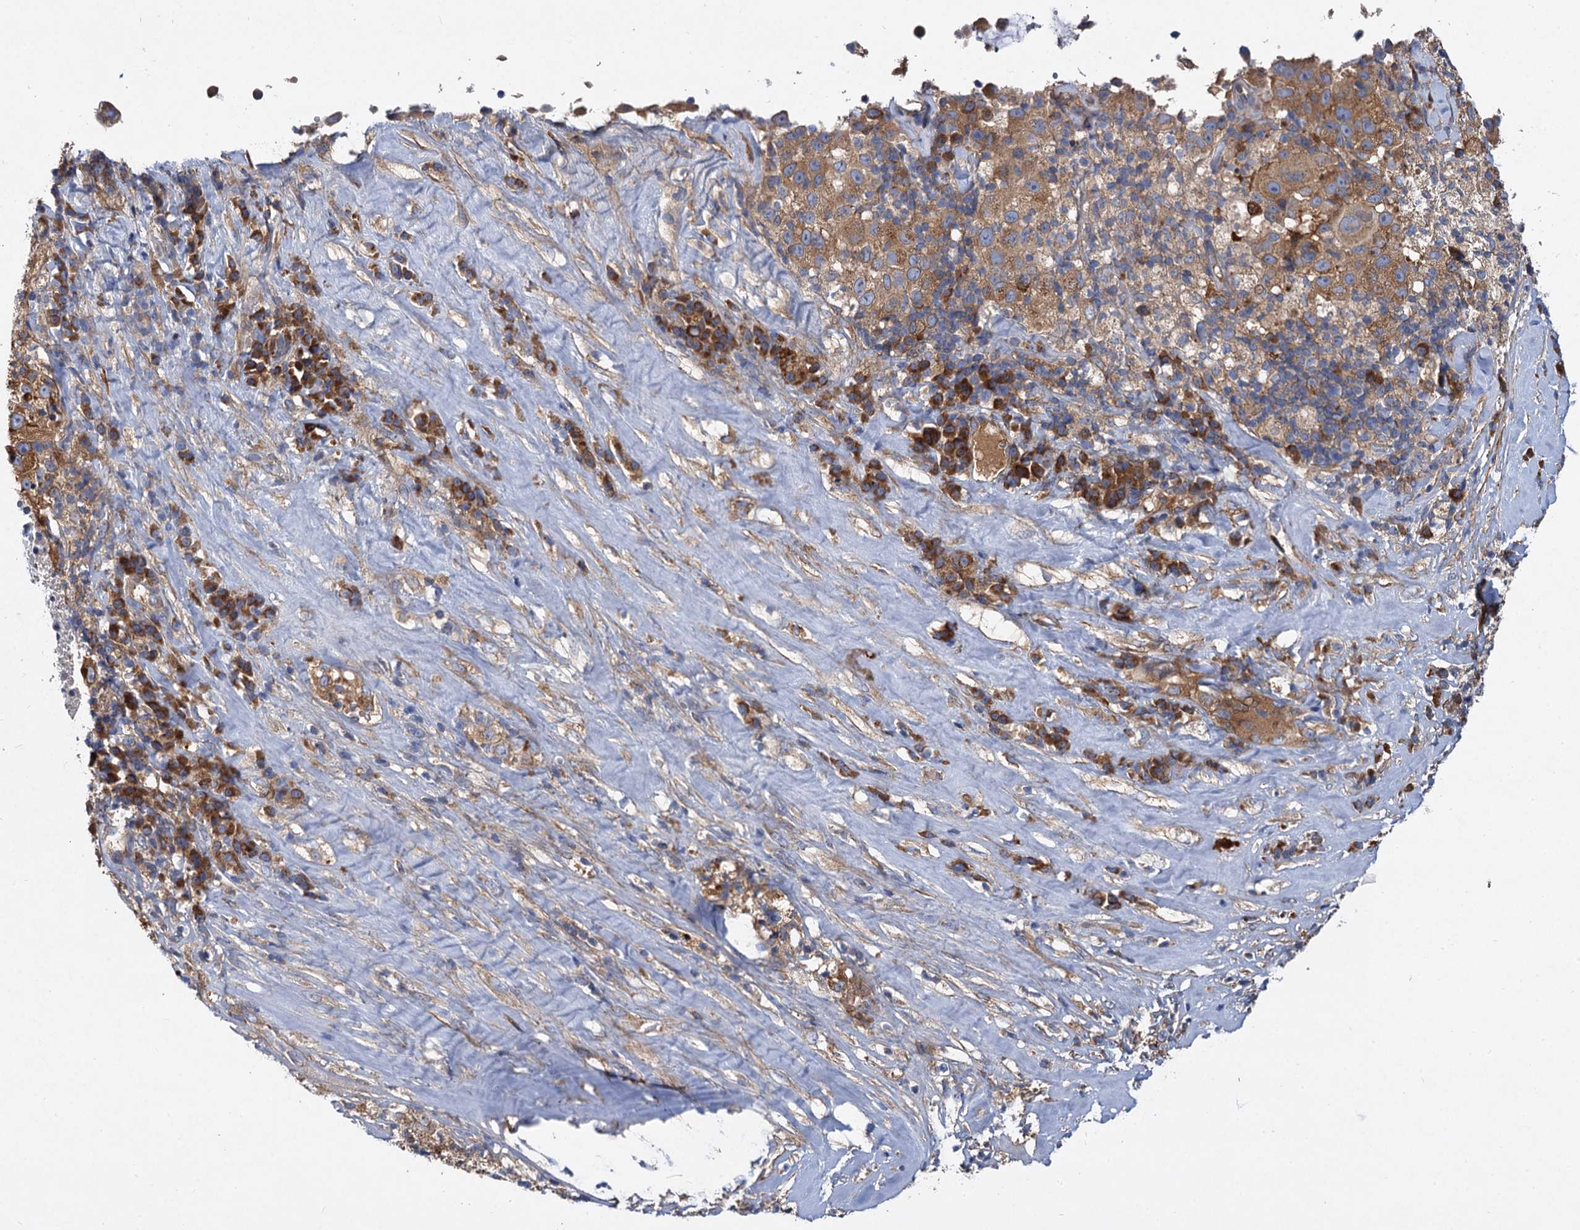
{"staining": {"intensity": "strong", "quantity": ">75%", "location": "cytoplasmic/membranous"}, "tissue": "melanoma", "cell_type": "Tumor cells", "image_type": "cancer", "snomed": [{"axis": "morphology", "description": "Malignant melanoma, Metastatic site"}, {"axis": "topography", "description": "Lymph node"}], "caption": "Malignant melanoma (metastatic site) stained for a protein displays strong cytoplasmic/membranous positivity in tumor cells.", "gene": "ALKBH7", "patient": {"sex": "male", "age": 62}}